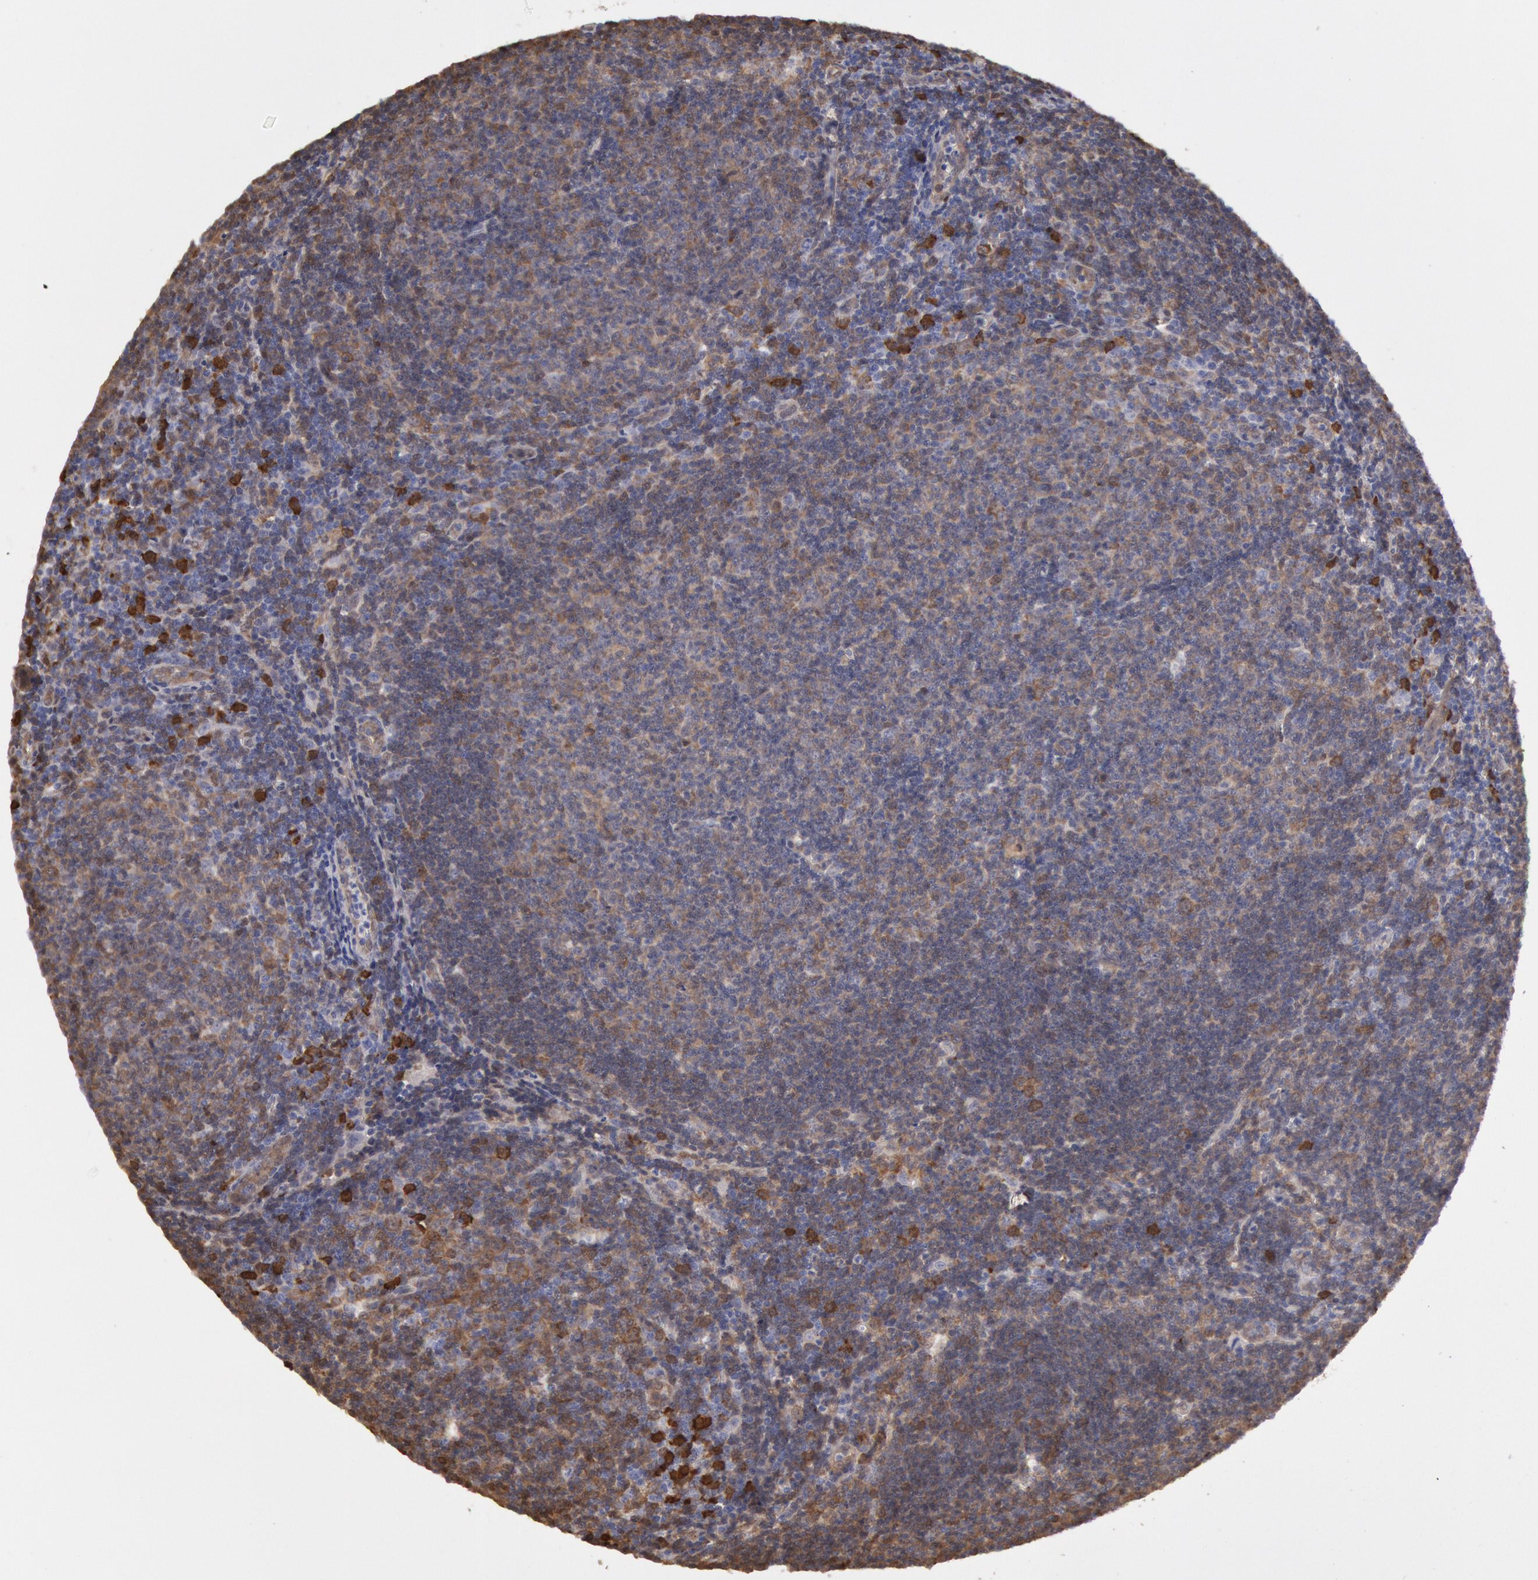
{"staining": {"intensity": "moderate", "quantity": ">75%", "location": "cytoplasmic/membranous"}, "tissue": "lymphoma", "cell_type": "Tumor cells", "image_type": "cancer", "snomed": [{"axis": "morphology", "description": "Malignant lymphoma, non-Hodgkin's type, Low grade"}, {"axis": "topography", "description": "Lymph node"}], "caption": "There is medium levels of moderate cytoplasmic/membranous positivity in tumor cells of lymphoma, as demonstrated by immunohistochemical staining (brown color).", "gene": "CCDC50", "patient": {"sex": "male", "age": 49}}